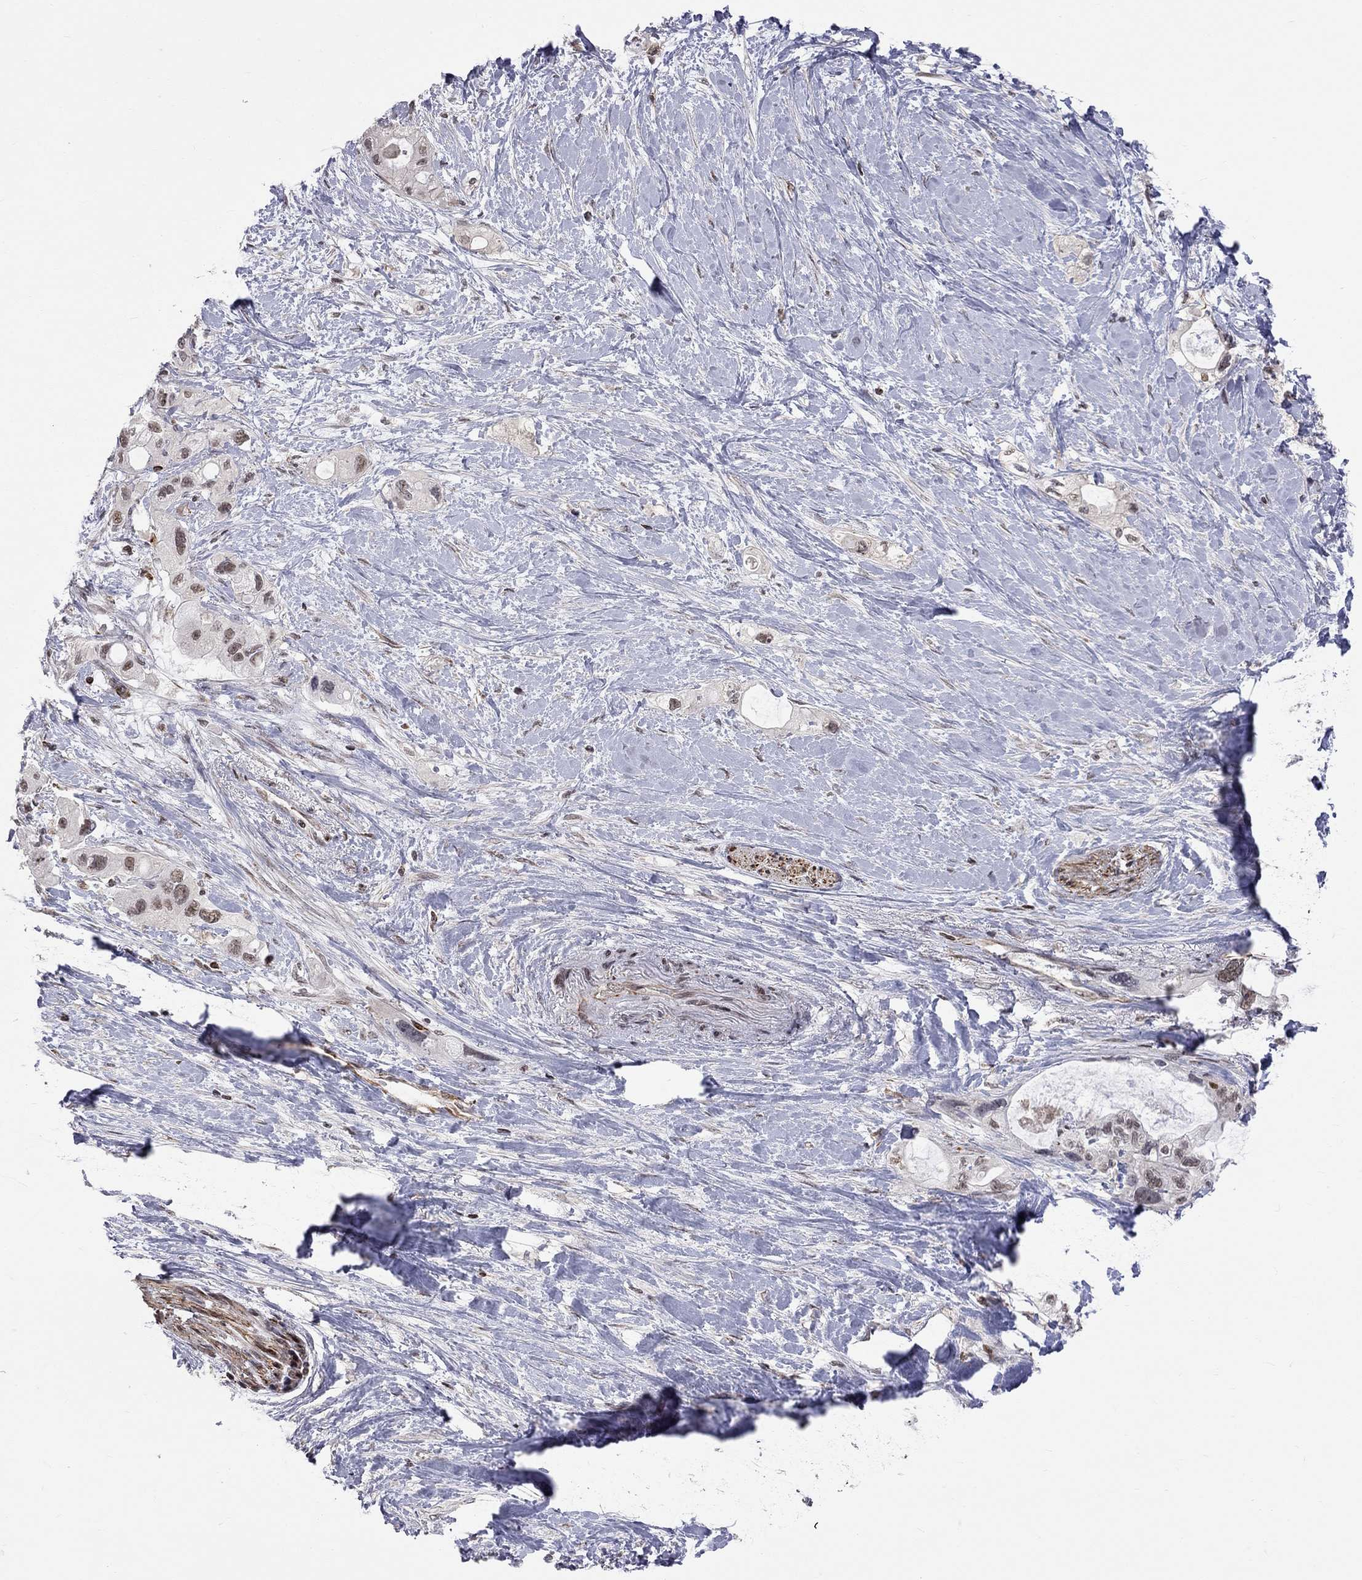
{"staining": {"intensity": "weak", "quantity": "<25%", "location": "nuclear"}, "tissue": "pancreatic cancer", "cell_type": "Tumor cells", "image_type": "cancer", "snomed": [{"axis": "morphology", "description": "Adenocarcinoma, NOS"}, {"axis": "topography", "description": "Pancreas"}], "caption": "Immunohistochemical staining of pancreatic adenocarcinoma demonstrates no significant expression in tumor cells.", "gene": "MTNR1B", "patient": {"sex": "female", "age": 56}}